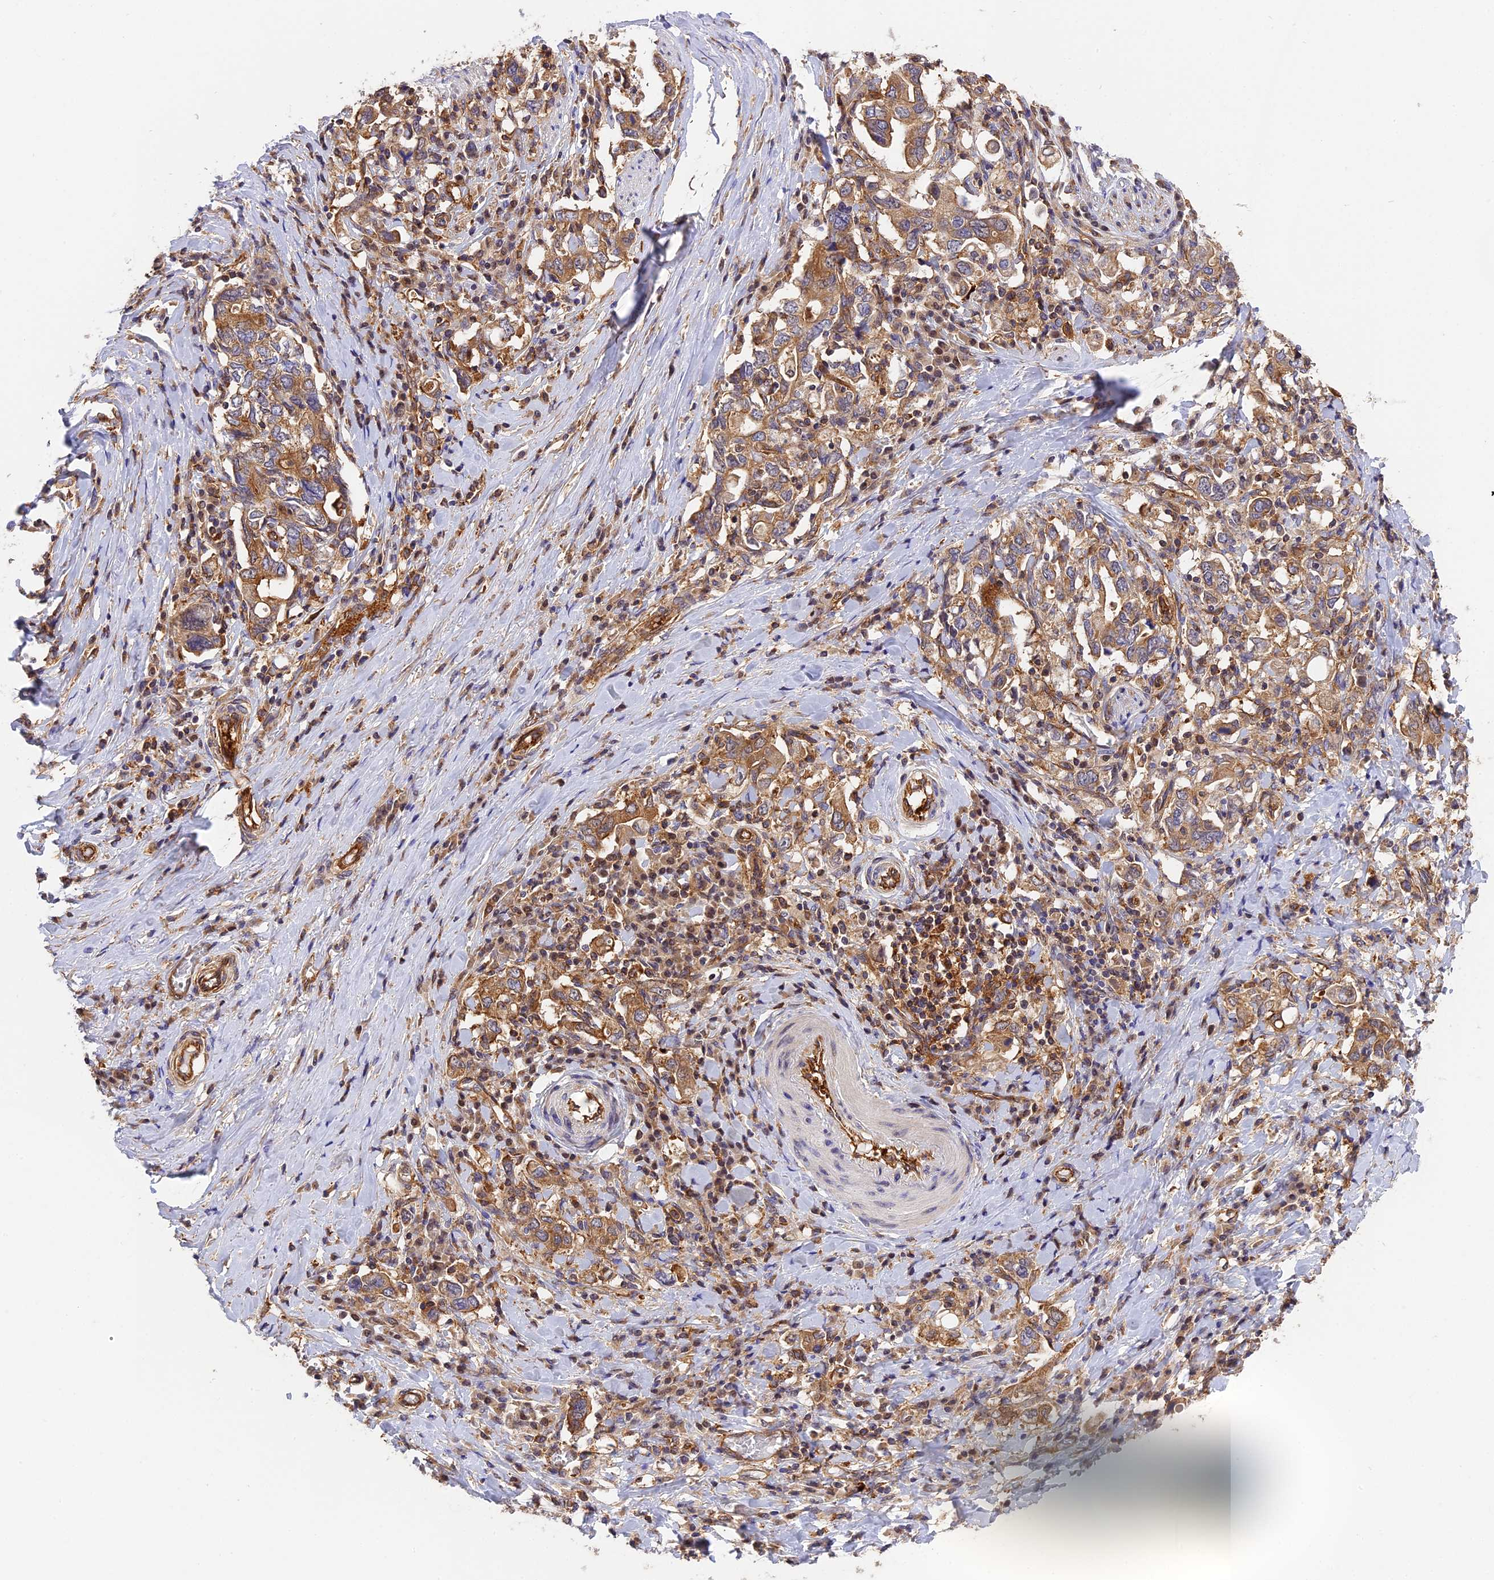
{"staining": {"intensity": "moderate", "quantity": ">75%", "location": "cytoplasmic/membranous"}, "tissue": "stomach cancer", "cell_type": "Tumor cells", "image_type": "cancer", "snomed": [{"axis": "morphology", "description": "Adenocarcinoma, NOS"}, {"axis": "topography", "description": "Stomach, upper"}, {"axis": "topography", "description": "Stomach"}], "caption": "High-magnification brightfield microscopy of stomach adenocarcinoma stained with DAB (3,3'-diaminobenzidine) (brown) and counterstained with hematoxylin (blue). tumor cells exhibit moderate cytoplasmic/membranous staining is present in about>75% of cells. (DAB (3,3'-diaminobenzidine) IHC with brightfield microscopy, high magnification).", "gene": "C5orf22", "patient": {"sex": "male", "age": 62}}